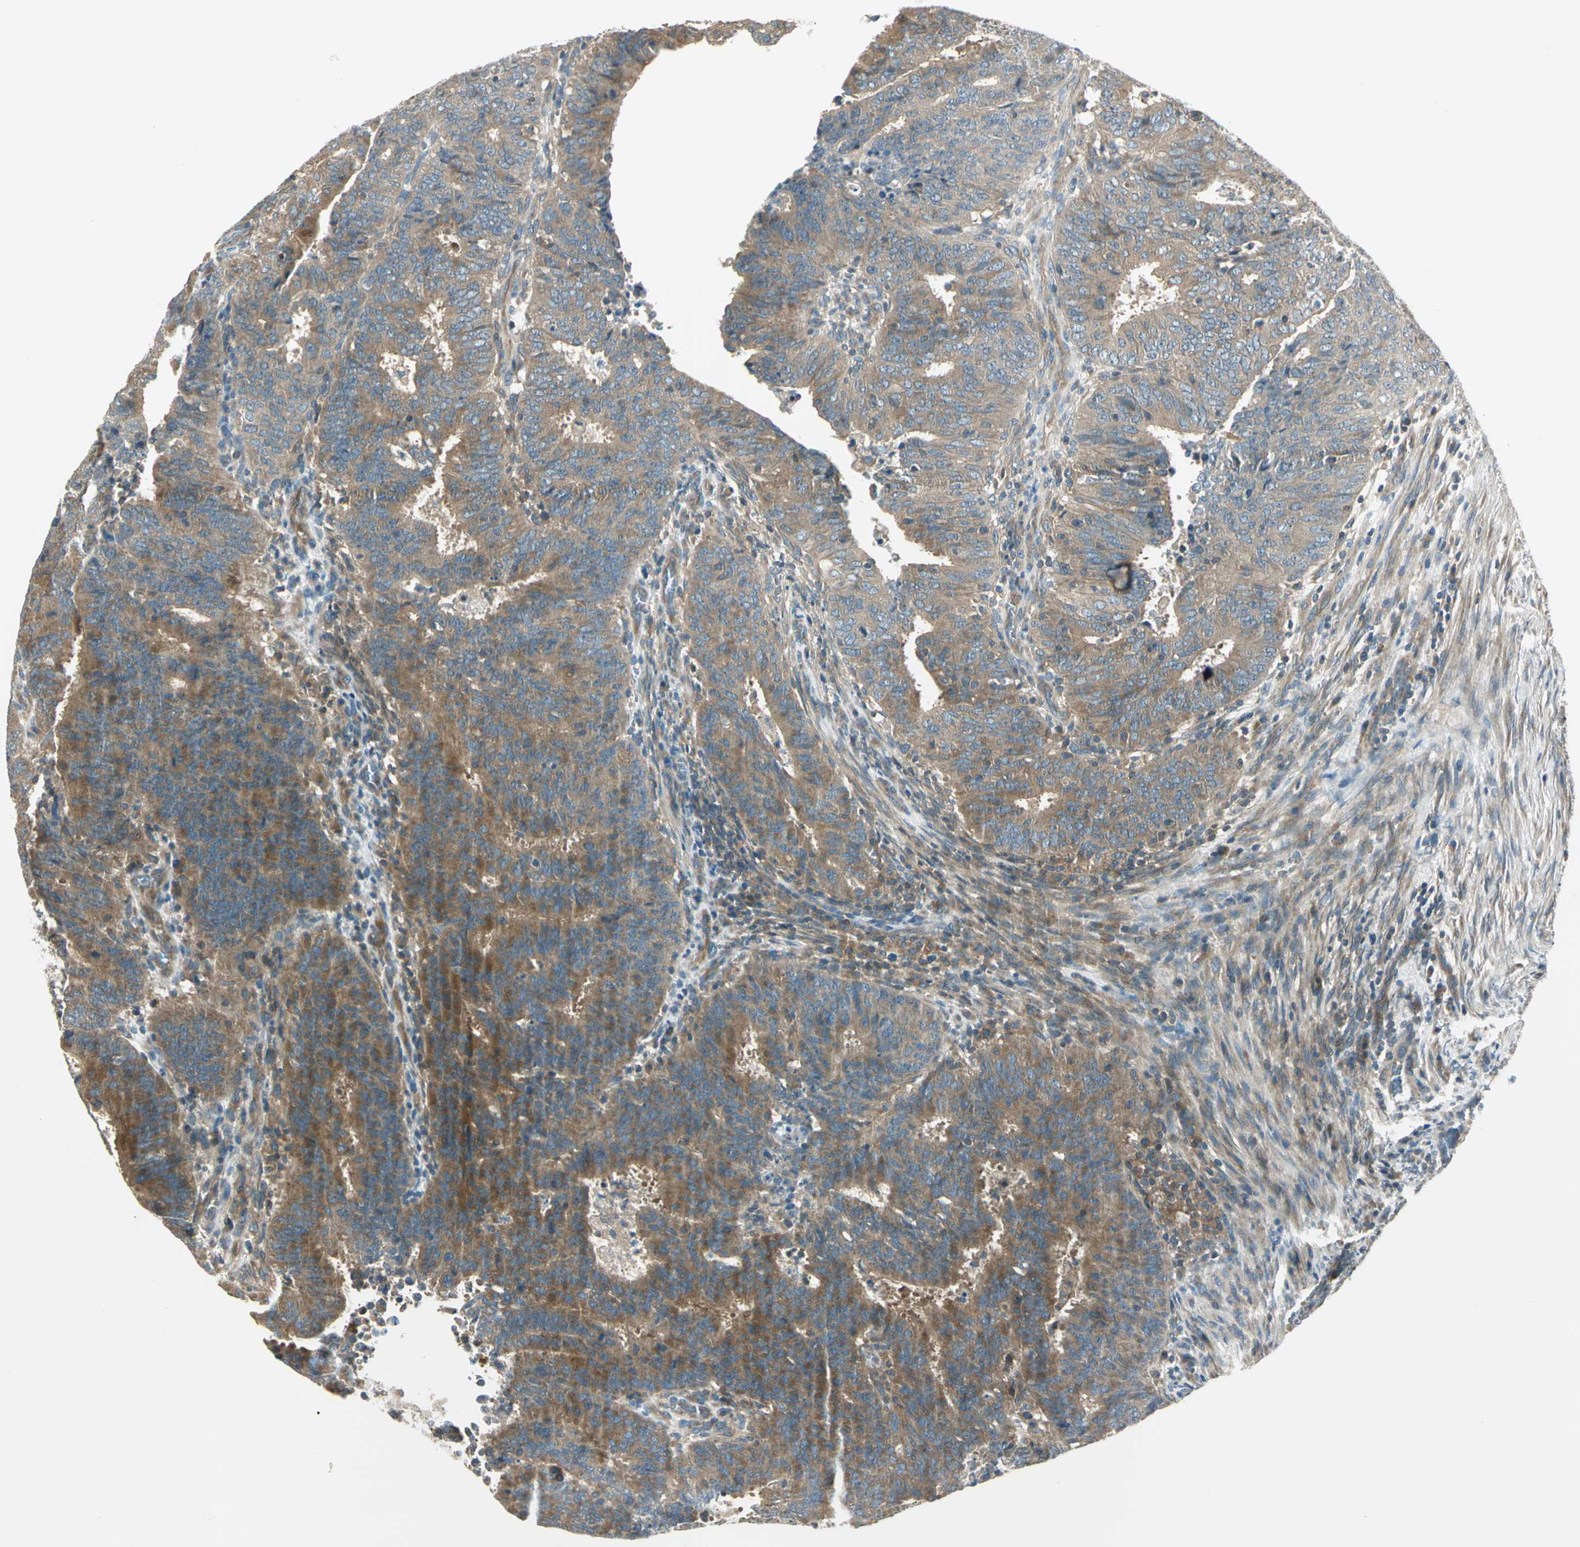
{"staining": {"intensity": "moderate", "quantity": ">75%", "location": "cytoplasmic/membranous"}, "tissue": "cervical cancer", "cell_type": "Tumor cells", "image_type": "cancer", "snomed": [{"axis": "morphology", "description": "Adenocarcinoma, NOS"}, {"axis": "topography", "description": "Cervix"}], "caption": "Cervical cancer stained with DAB IHC demonstrates medium levels of moderate cytoplasmic/membranous positivity in about >75% of tumor cells.", "gene": "PRKAA1", "patient": {"sex": "female", "age": 44}}